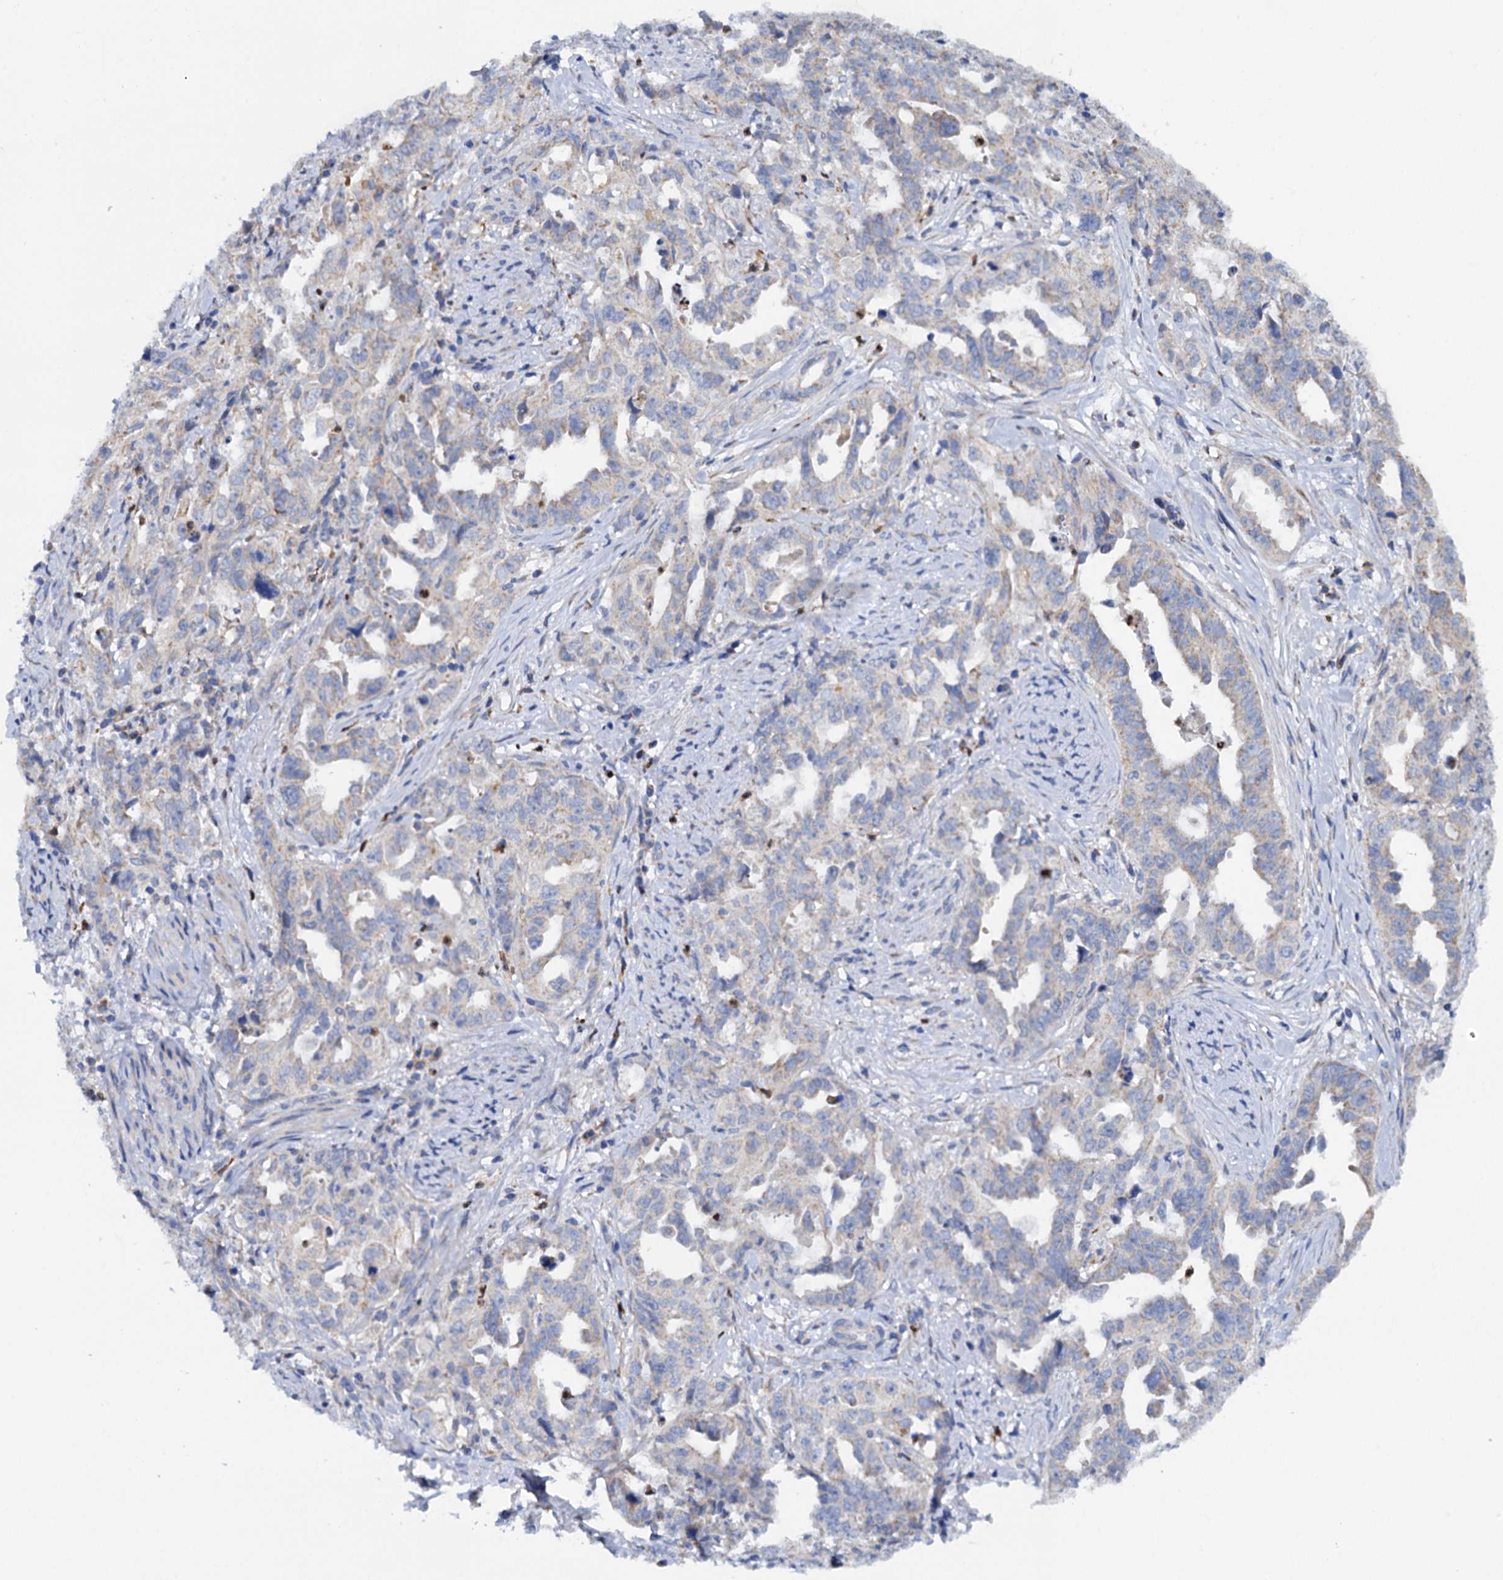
{"staining": {"intensity": "negative", "quantity": "none", "location": "none"}, "tissue": "endometrial cancer", "cell_type": "Tumor cells", "image_type": "cancer", "snomed": [{"axis": "morphology", "description": "Adenocarcinoma, NOS"}, {"axis": "topography", "description": "Endometrium"}], "caption": "Tumor cells show no significant expression in endometrial cancer (adenocarcinoma).", "gene": "RASSF9", "patient": {"sex": "female", "age": 65}}